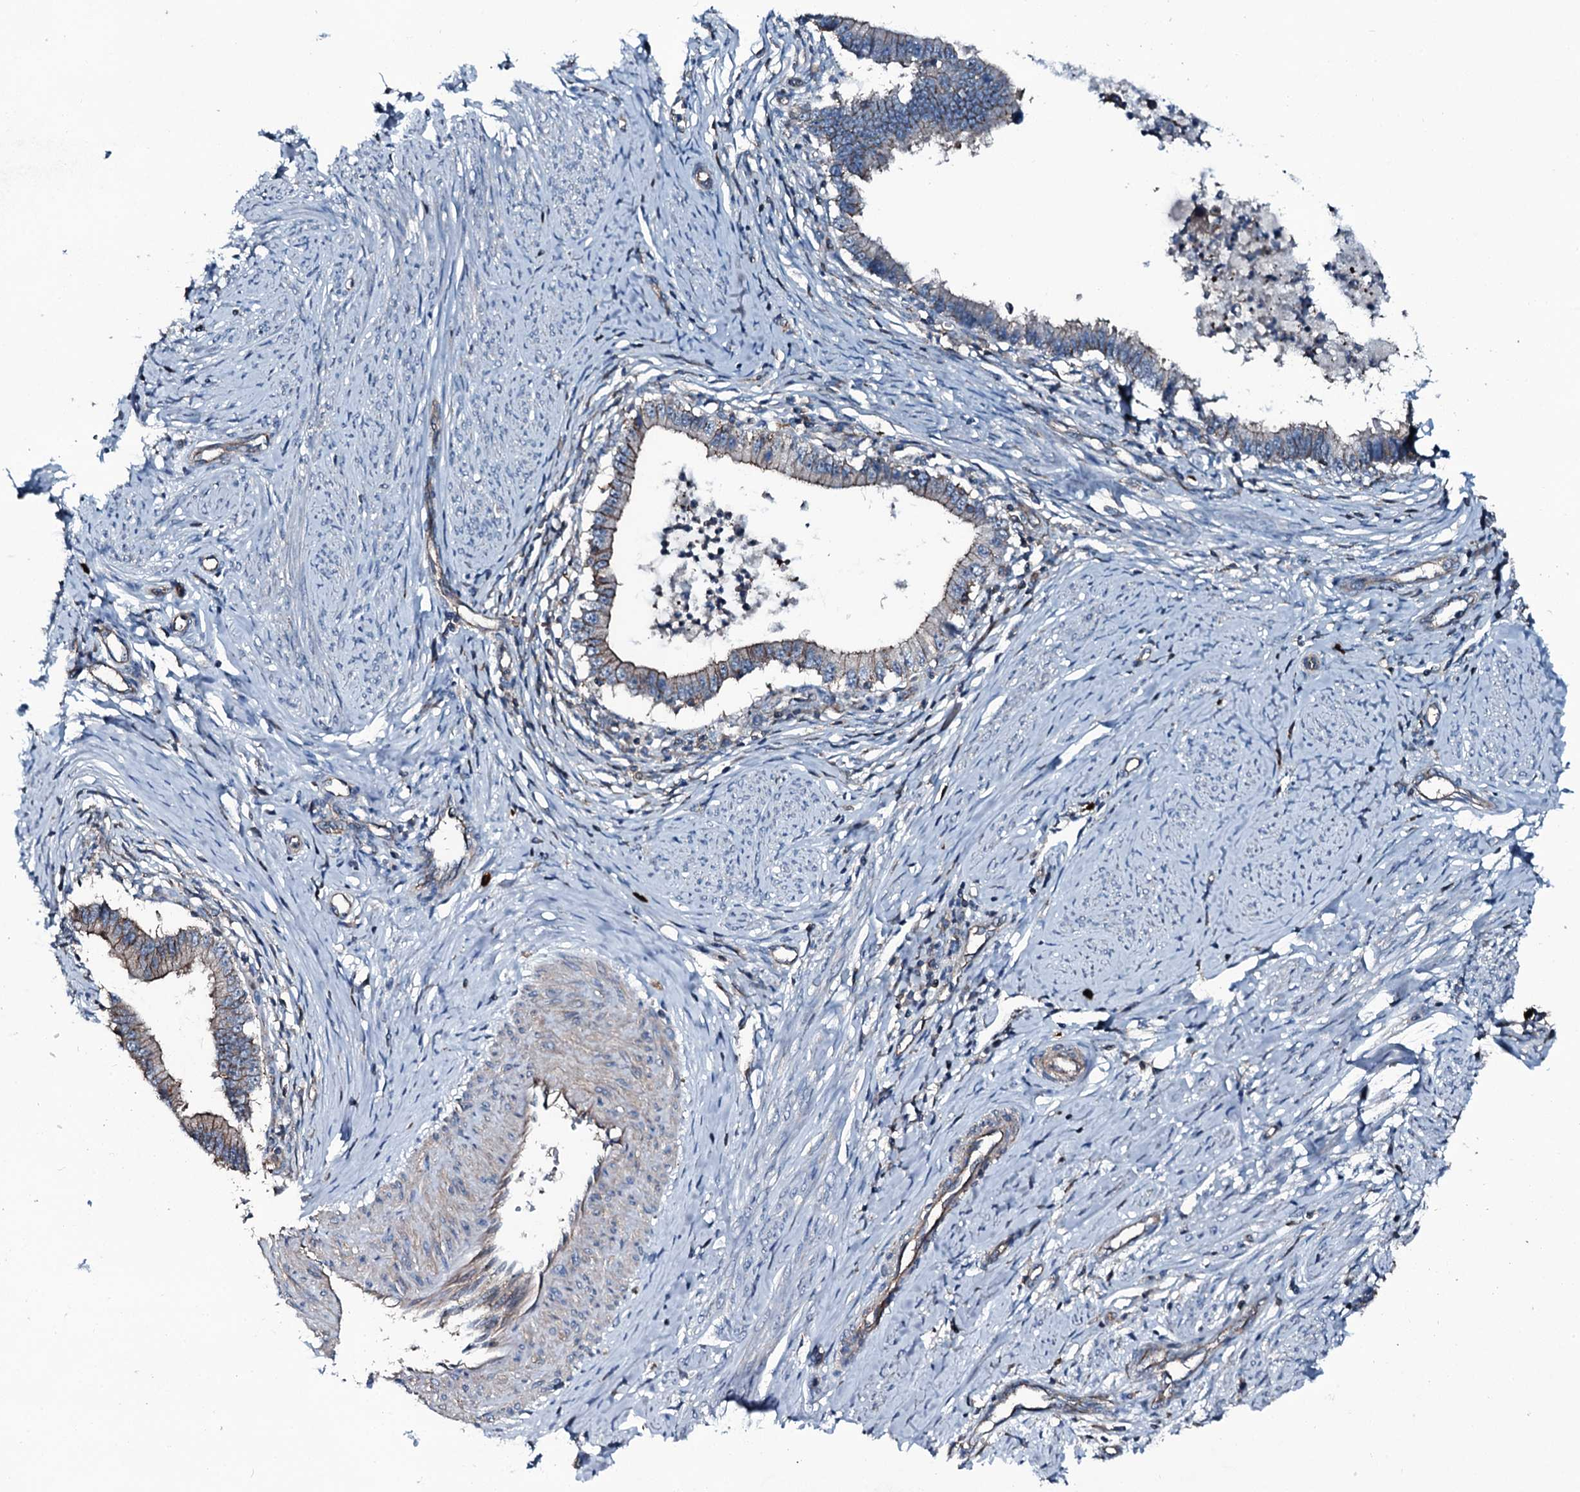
{"staining": {"intensity": "moderate", "quantity": "25%-75%", "location": "cytoplasmic/membranous"}, "tissue": "cervical cancer", "cell_type": "Tumor cells", "image_type": "cancer", "snomed": [{"axis": "morphology", "description": "Adenocarcinoma, NOS"}, {"axis": "topography", "description": "Cervix"}], "caption": "High-power microscopy captured an immunohistochemistry (IHC) photomicrograph of cervical cancer (adenocarcinoma), revealing moderate cytoplasmic/membranous expression in about 25%-75% of tumor cells.", "gene": "SLC25A38", "patient": {"sex": "female", "age": 36}}